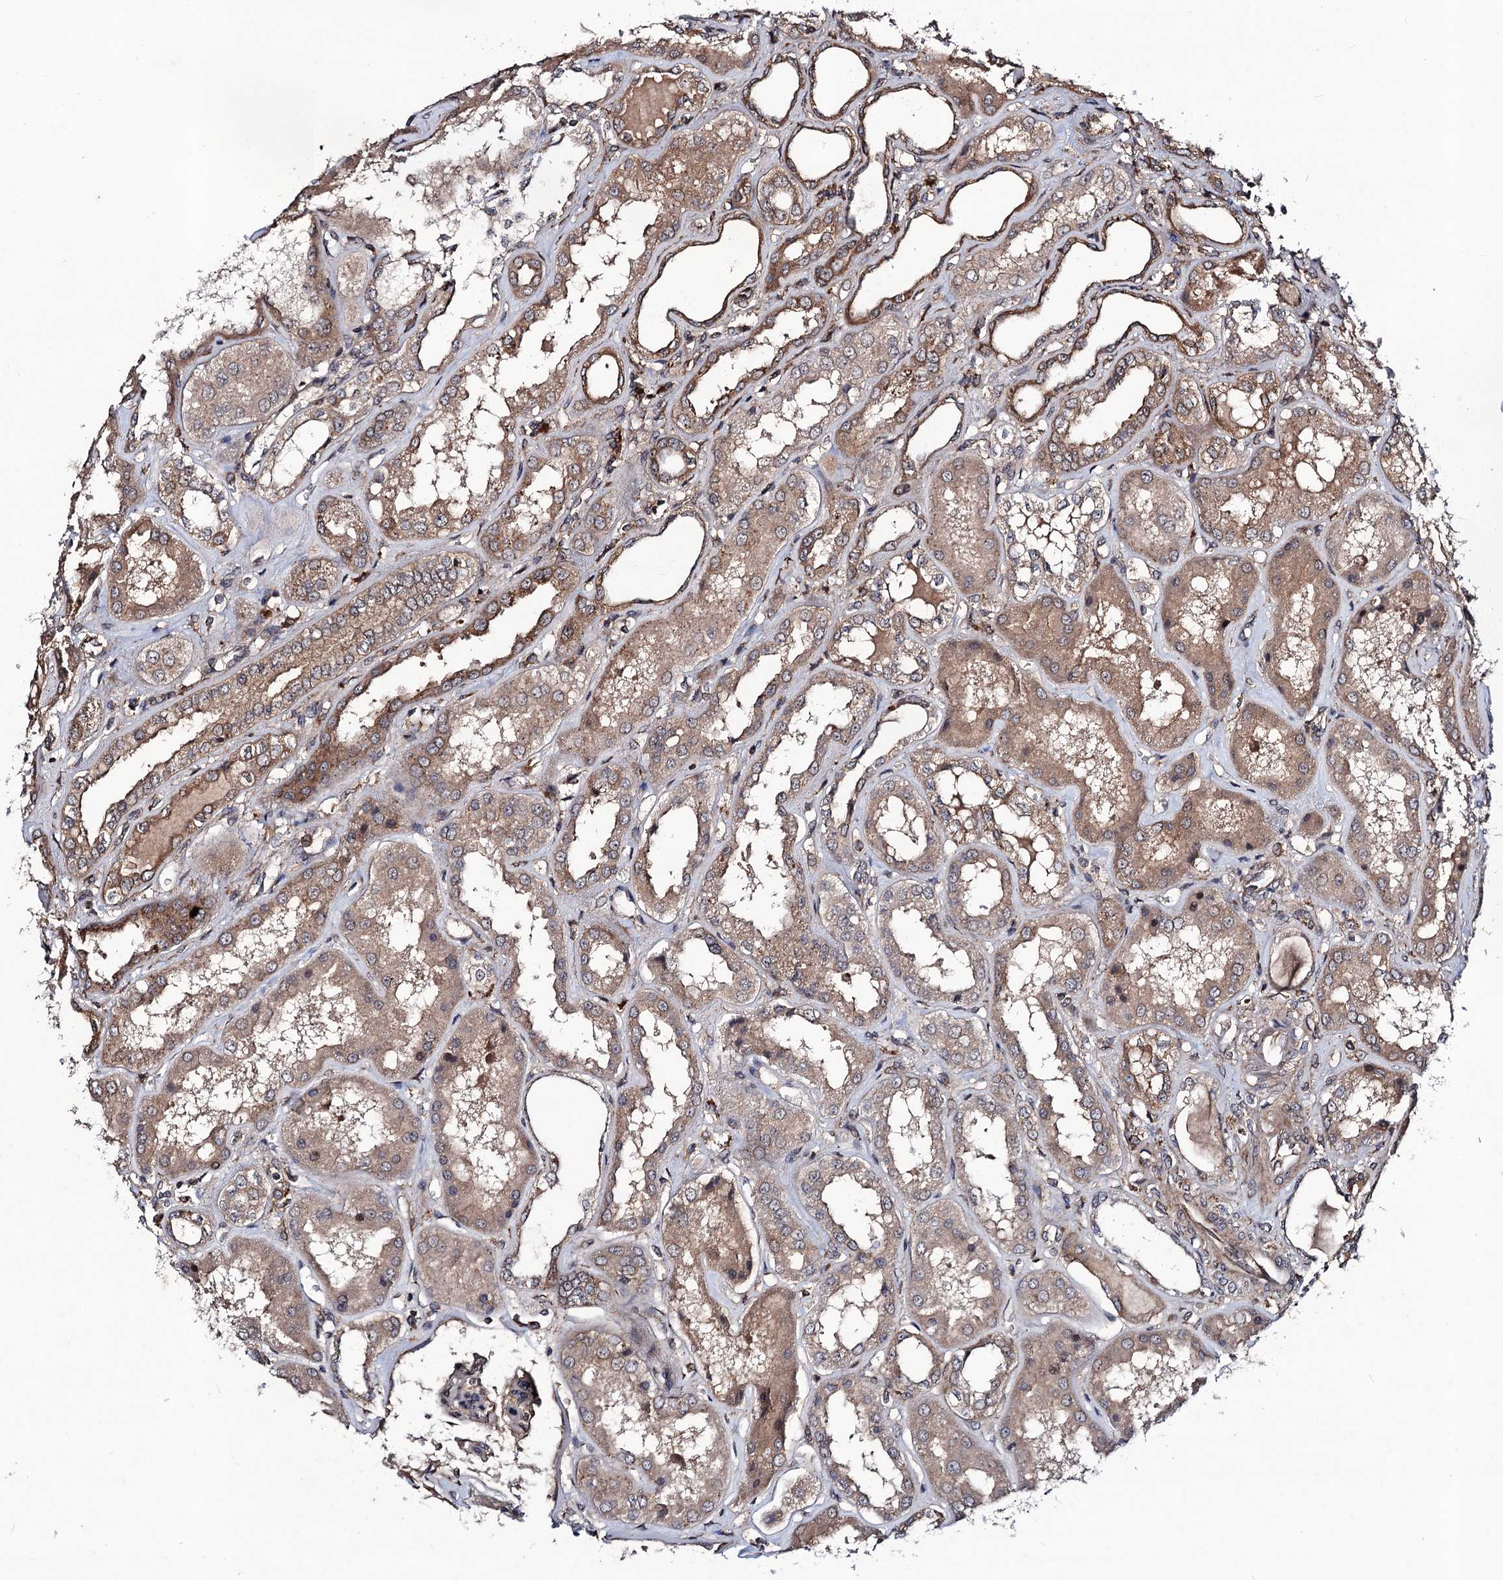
{"staining": {"intensity": "moderate", "quantity": ">75%", "location": "cytoplasmic/membranous"}, "tissue": "kidney", "cell_type": "Cells in glomeruli", "image_type": "normal", "snomed": [{"axis": "morphology", "description": "Normal tissue, NOS"}, {"axis": "topography", "description": "Kidney"}], "caption": "A high-resolution micrograph shows IHC staining of unremarkable kidney, which exhibits moderate cytoplasmic/membranous staining in approximately >75% of cells in glomeruli.", "gene": "KXD1", "patient": {"sex": "female", "age": 56}}